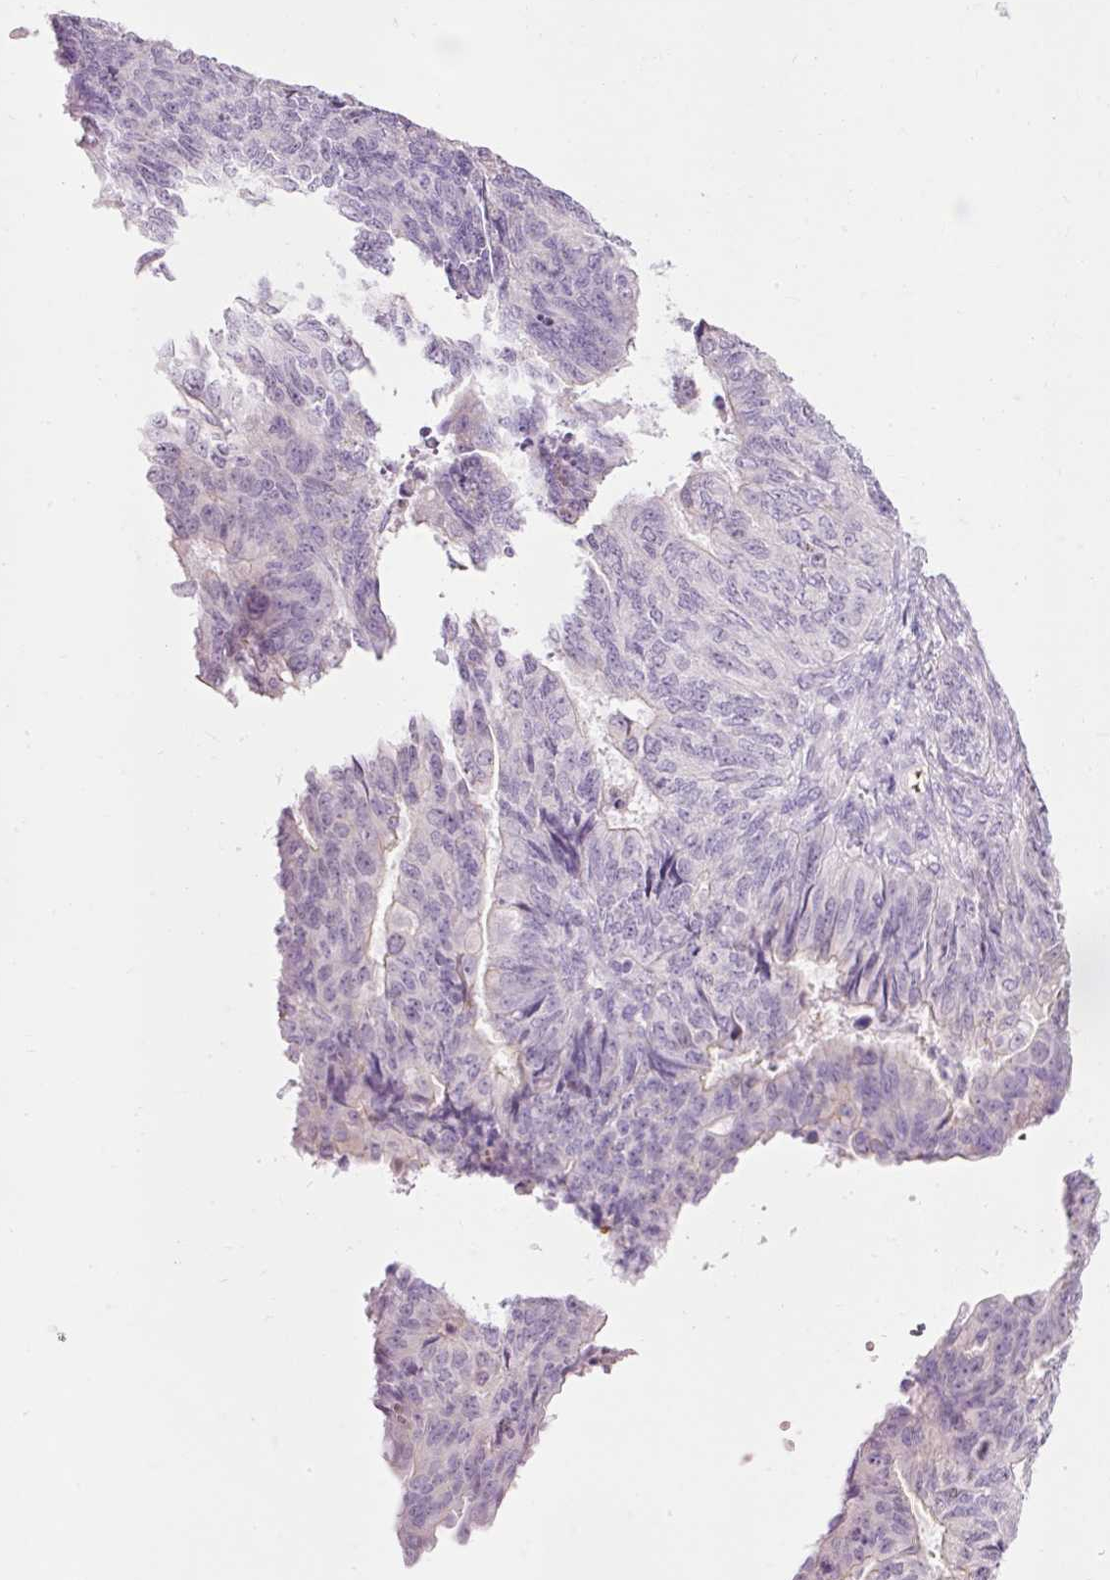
{"staining": {"intensity": "negative", "quantity": "none", "location": "none"}, "tissue": "endometrial cancer", "cell_type": "Tumor cells", "image_type": "cancer", "snomed": [{"axis": "morphology", "description": "Adenocarcinoma, NOS"}, {"axis": "topography", "description": "Endometrium"}], "caption": "IHC of adenocarcinoma (endometrial) displays no staining in tumor cells.", "gene": "DHRS11", "patient": {"sex": "female", "age": 32}}